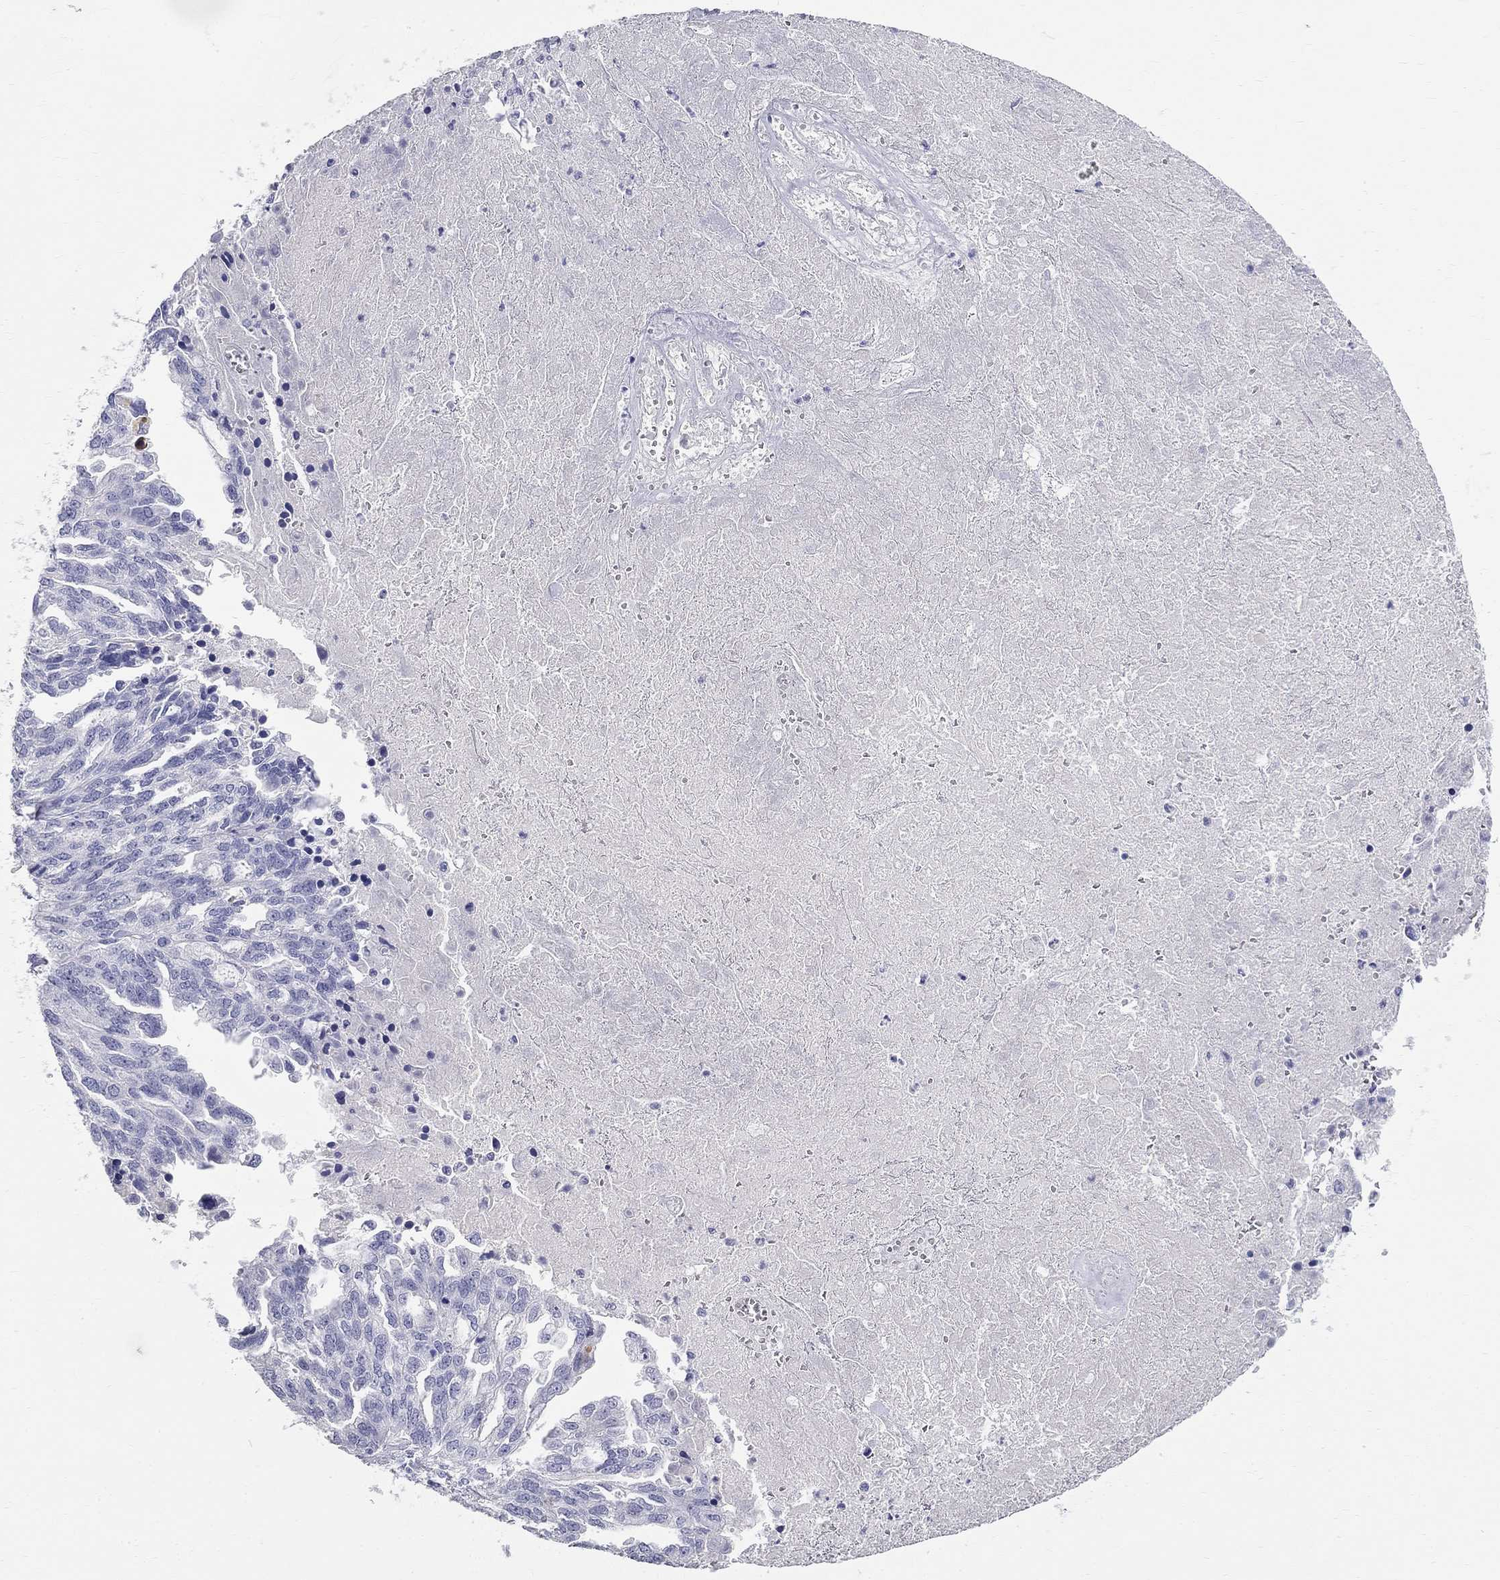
{"staining": {"intensity": "negative", "quantity": "none", "location": "none"}, "tissue": "ovarian cancer", "cell_type": "Tumor cells", "image_type": "cancer", "snomed": [{"axis": "morphology", "description": "Cystadenocarcinoma, serous, NOS"}, {"axis": "topography", "description": "Ovary"}], "caption": "The image demonstrates no significant positivity in tumor cells of serous cystadenocarcinoma (ovarian). (Brightfield microscopy of DAB IHC at high magnification).", "gene": "PHOX2B", "patient": {"sex": "female", "age": 51}}